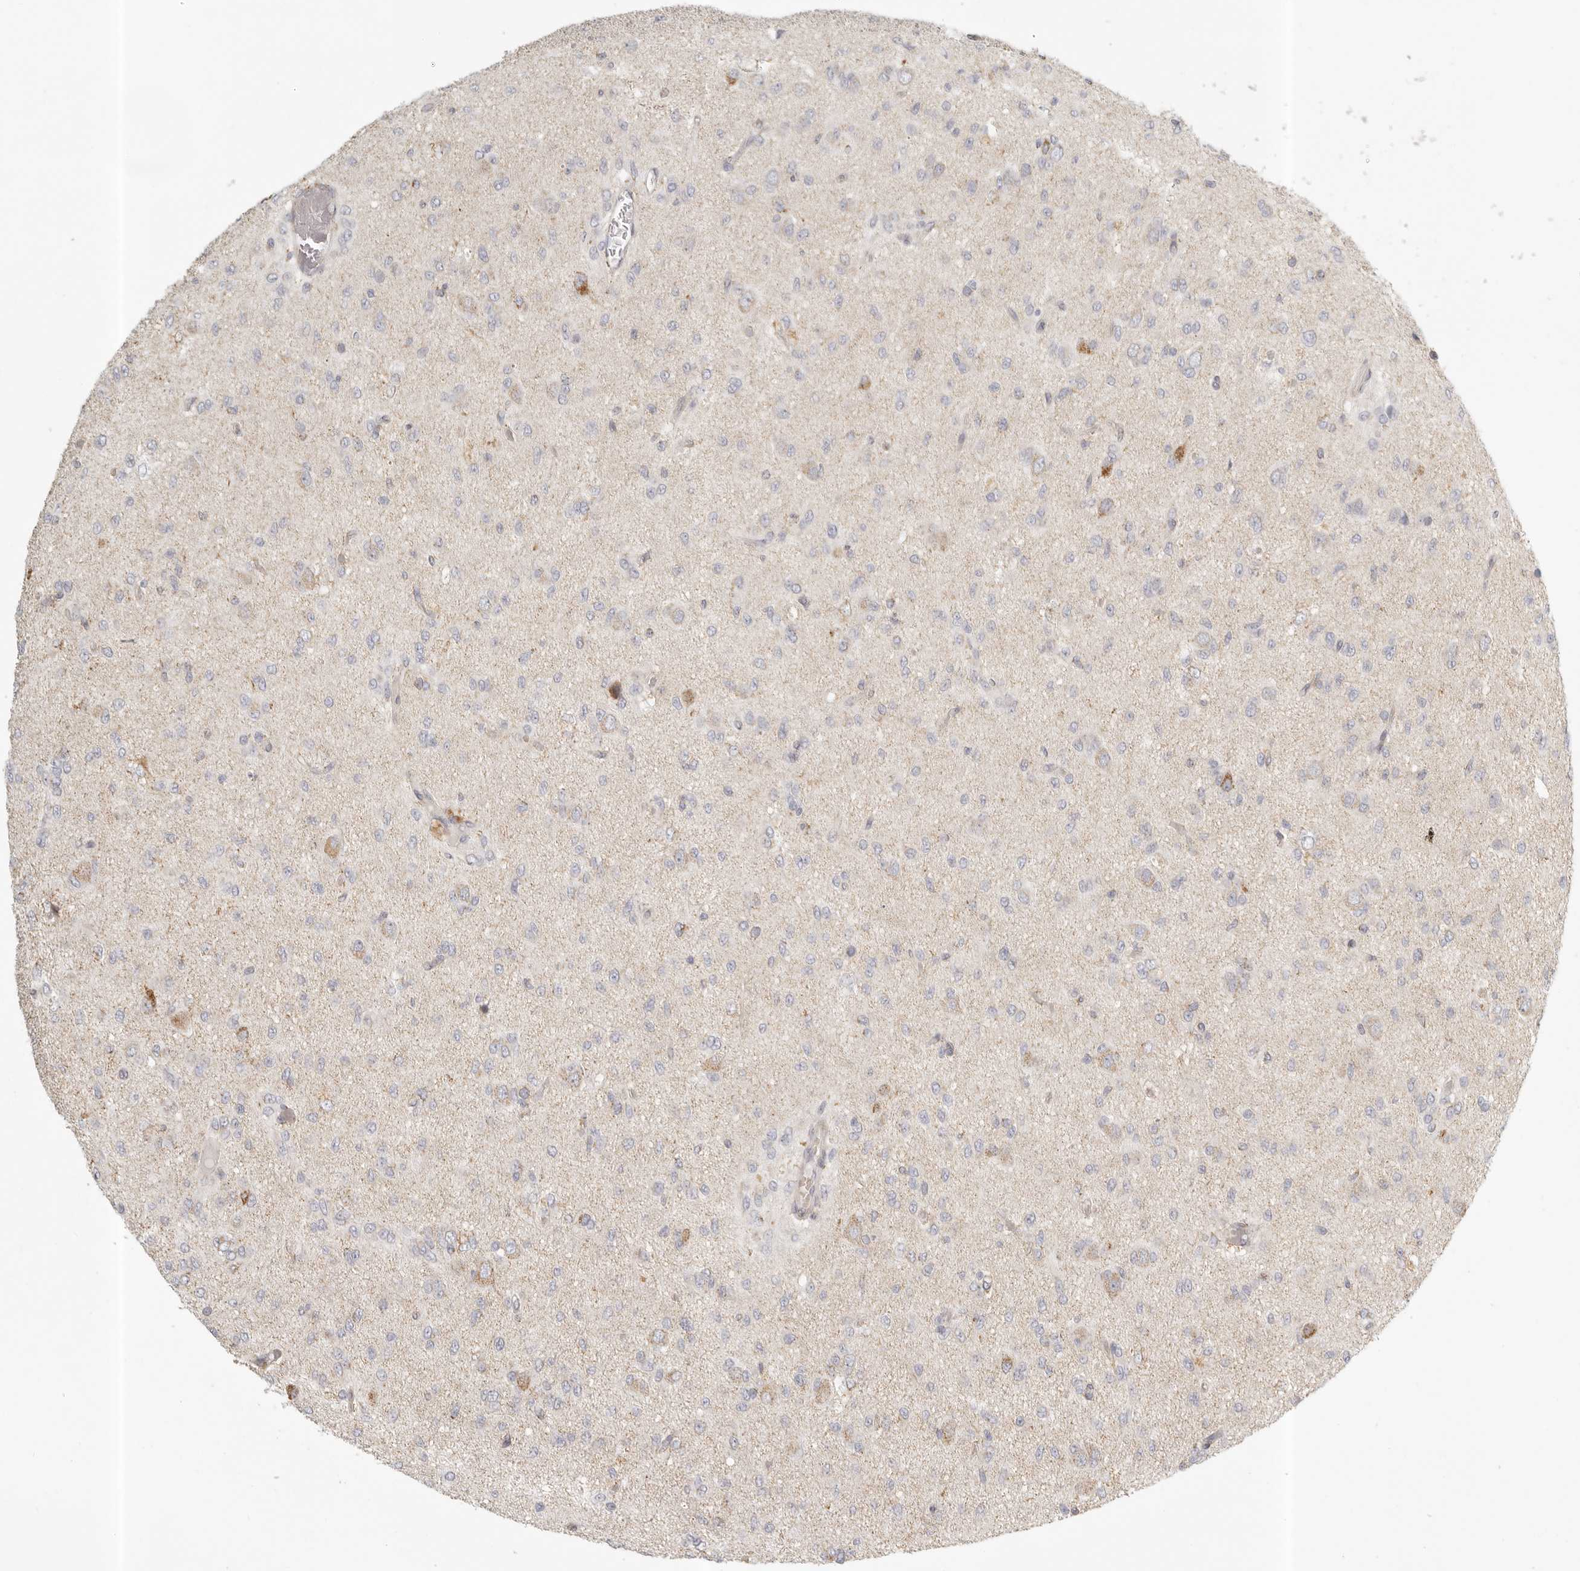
{"staining": {"intensity": "negative", "quantity": "none", "location": "none"}, "tissue": "glioma", "cell_type": "Tumor cells", "image_type": "cancer", "snomed": [{"axis": "morphology", "description": "Glioma, malignant, High grade"}, {"axis": "topography", "description": "Brain"}], "caption": "High power microscopy image of an immunohistochemistry (IHC) image of glioma, revealing no significant positivity in tumor cells. (Brightfield microscopy of DAB immunohistochemistry at high magnification).", "gene": "KDF1", "patient": {"sex": "female", "age": 59}}